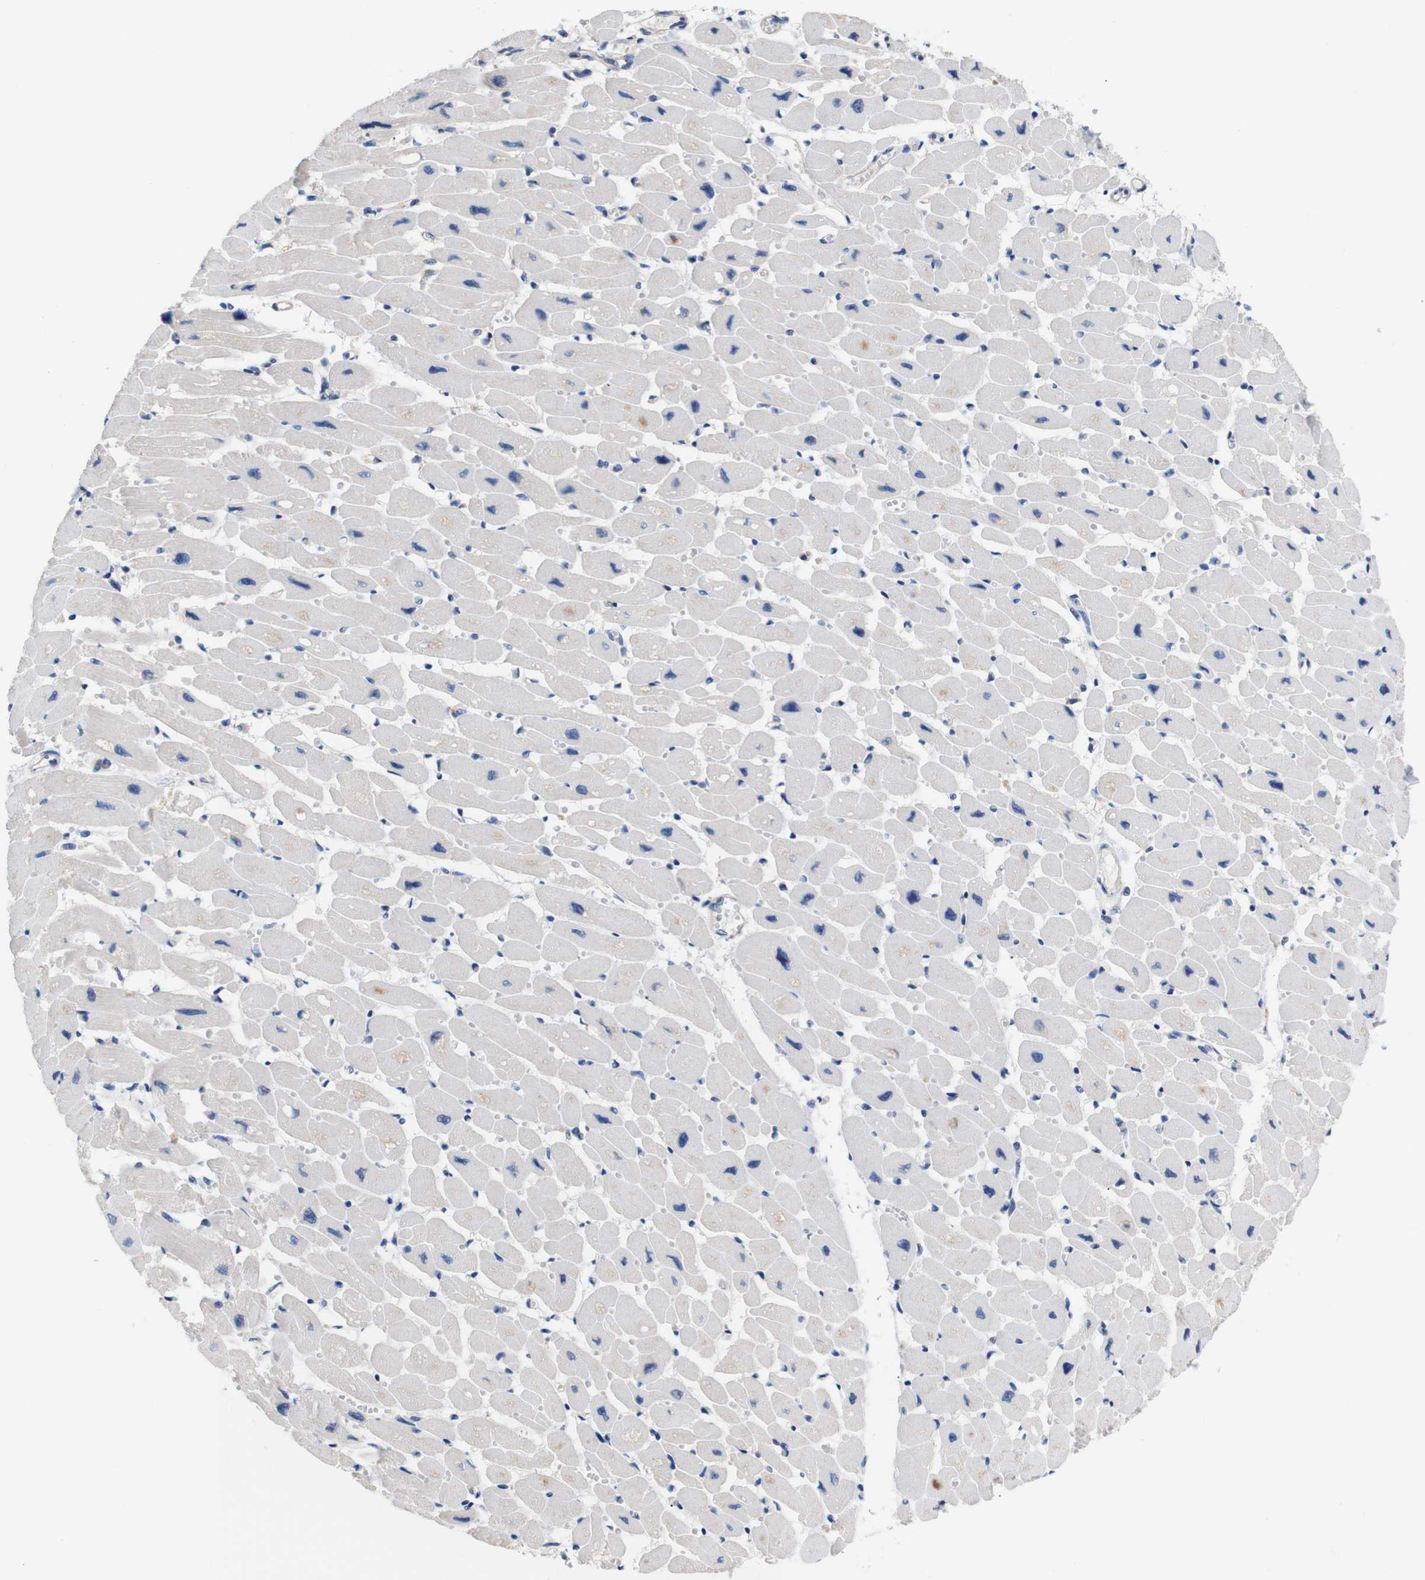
{"staining": {"intensity": "negative", "quantity": "none", "location": "none"}, "tissue": "heart muscle", "cell_type": "Cardiomyocytes", "image_type": "normal", "snomed": [{"axis": "morphology", "description": "Normal tissue, NOS"}, {"axis": "topography", "description": "Heart"}], "caption": "IHC photomicrograph of benign heart muscle: human heart muscle stained with DAB demonstrates no significant protein positivity in cardiomyocytes. Brightfield microscopy of IHC stained with DAB (3,3'-diaminobenzidine) (brown) and hematoxylin (blue), captured at high magnification.", "gene": "UBE2G2", "patient": {"sex": "female", "age": 54}}